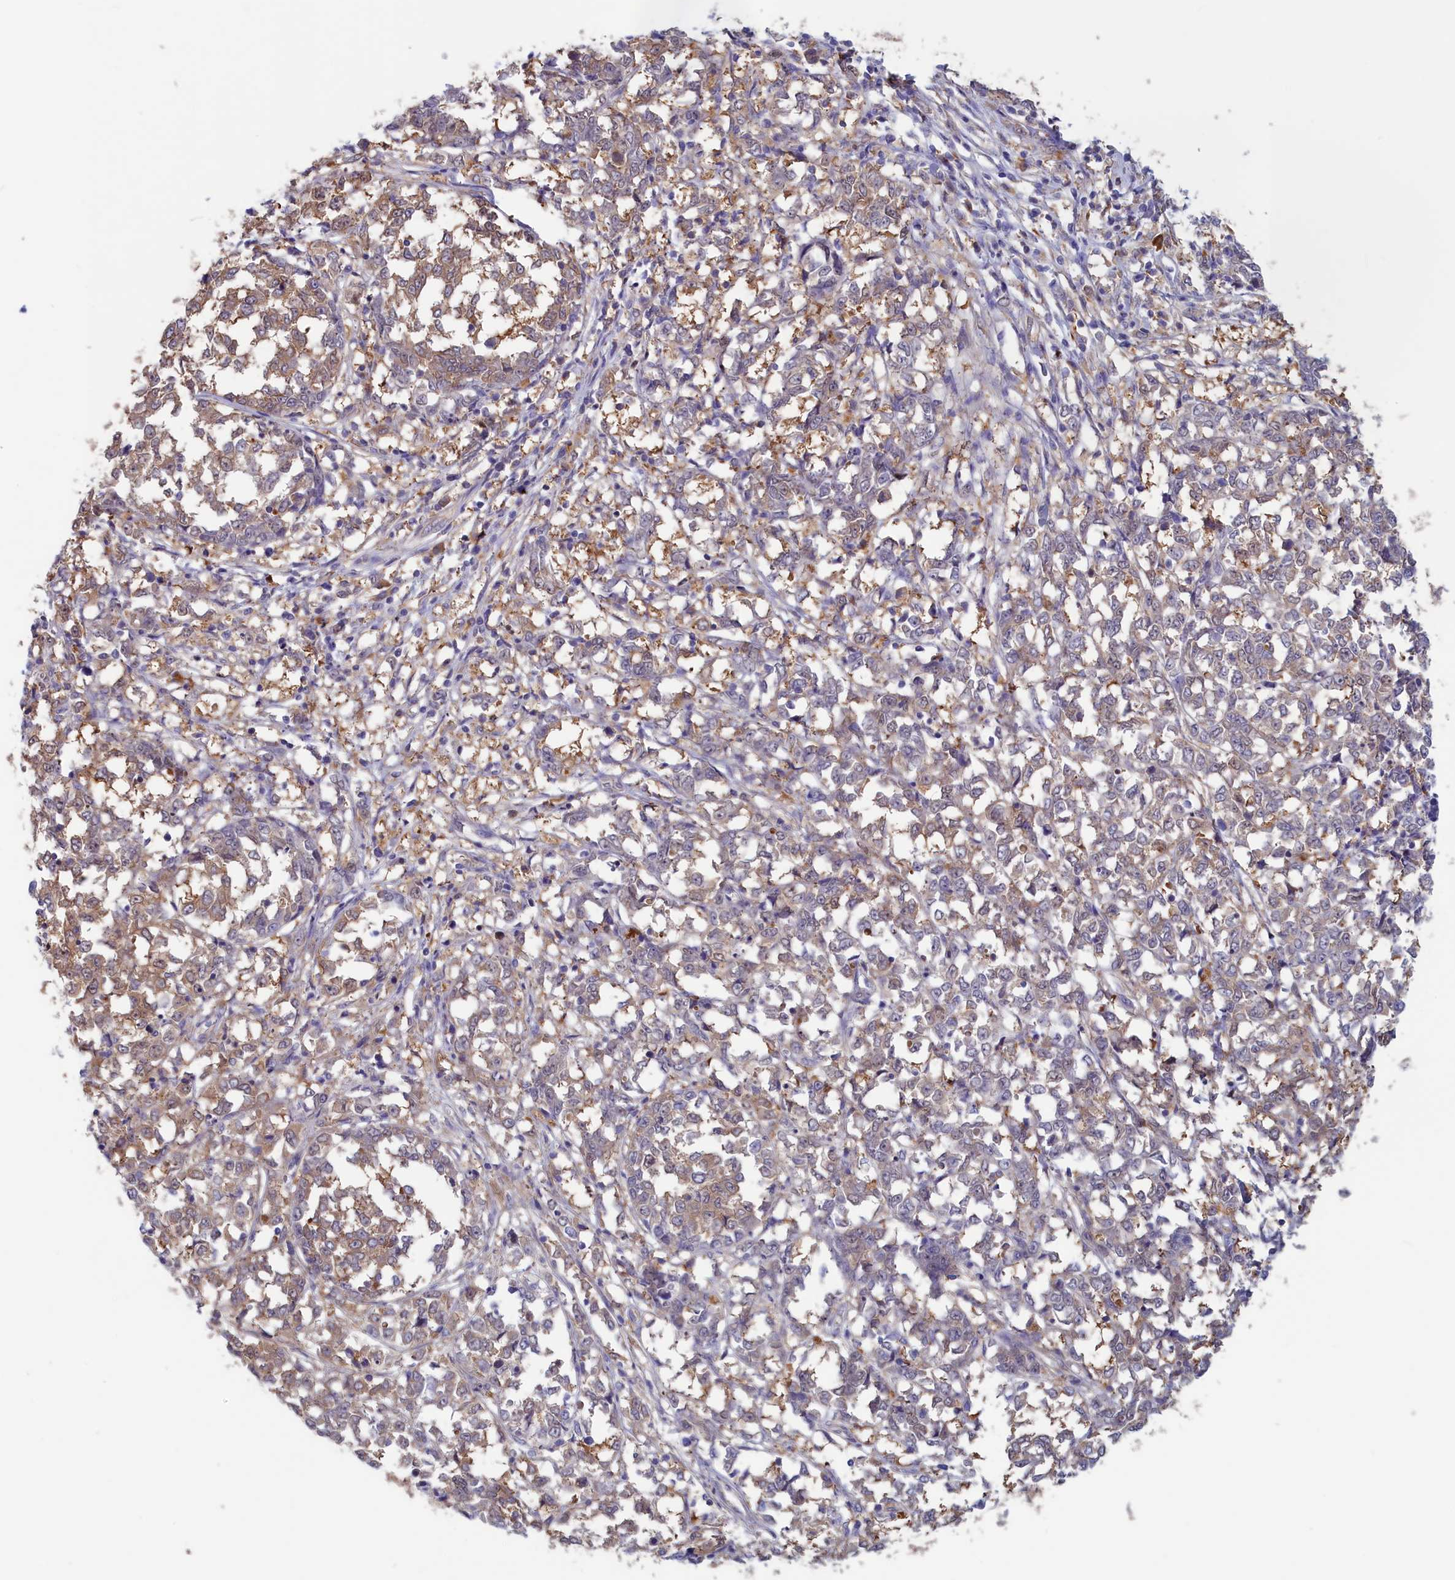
{"staining": {"intensity": "weak", "quantity": "25%-75%", "location": "cytoplasmic/membranous"}, "tissue": "melanoma", "cell_type": "Tumor cells", "image_type": "cancer", "snomed": [{"axis": "morphology", "description": "Malignant melanoma, NOS"}, {"axis": "topography", "description": "Skin"}], "caption": "A high-resolution micrograph shows immunohistochemistry staining of melanoma, which reveals weak cytoplasmic/membranous positivity in about 25%-75% of tumor cells.", "gene": "SYNDIG1L", "patient": {"sex": "female", "age": 72}}